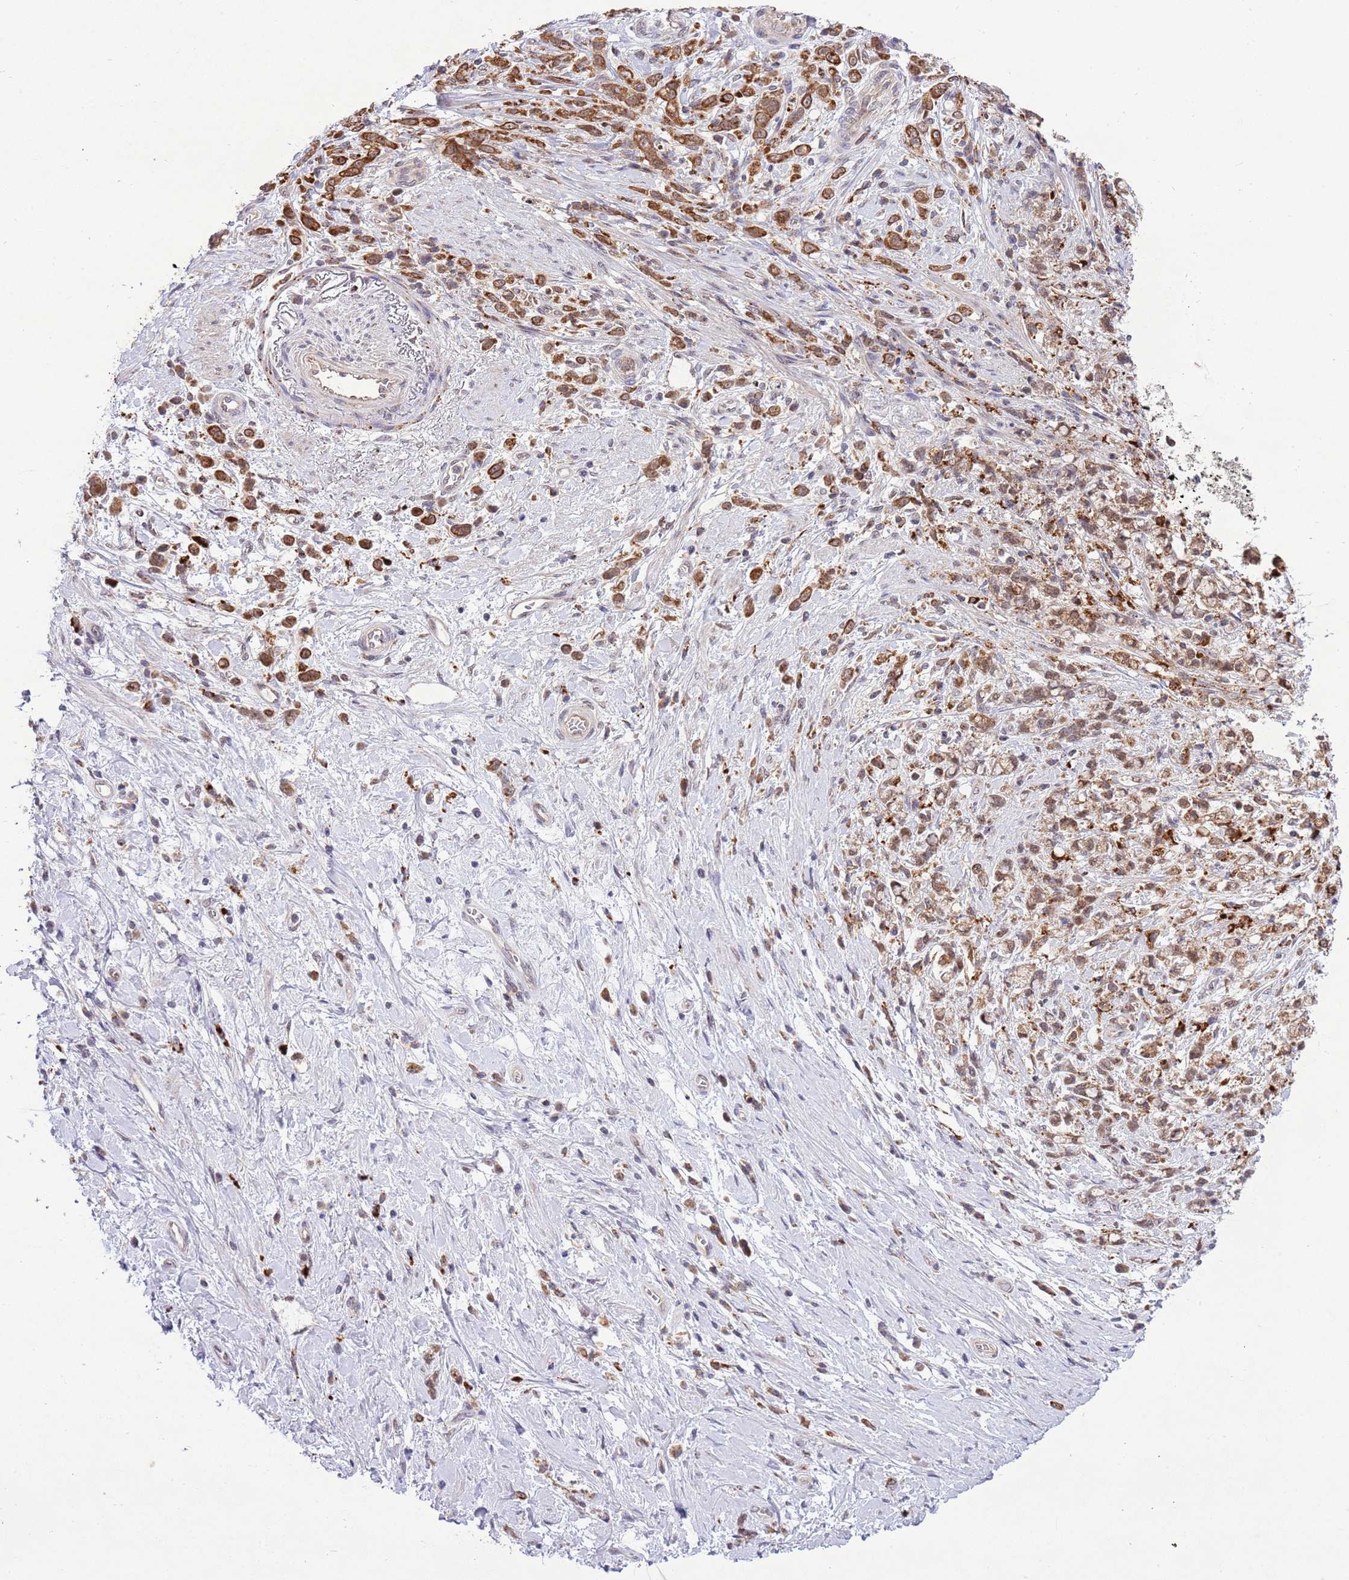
{"staining": {"intensity": "strong", "quantity": ">75%", "location": "cytoplasmic/membranous"}, "tissue": "stomach cancer", "cell_type": "Tumor cells", "image_type": "cancer", "snomed": [{"axis": "morphology", "description": "Adenocarcinoma, NOS"}, {"axis": "topography", "description": "Stomach"}], "caption": "Immunohistochemical staining of human stomach adenocarcinoma displays strong cytoplasmic/membranous protein expression in about >75% of tumor cells.", "gene": "TRIM27", "patient": {"sex": "female", "age": 60}}